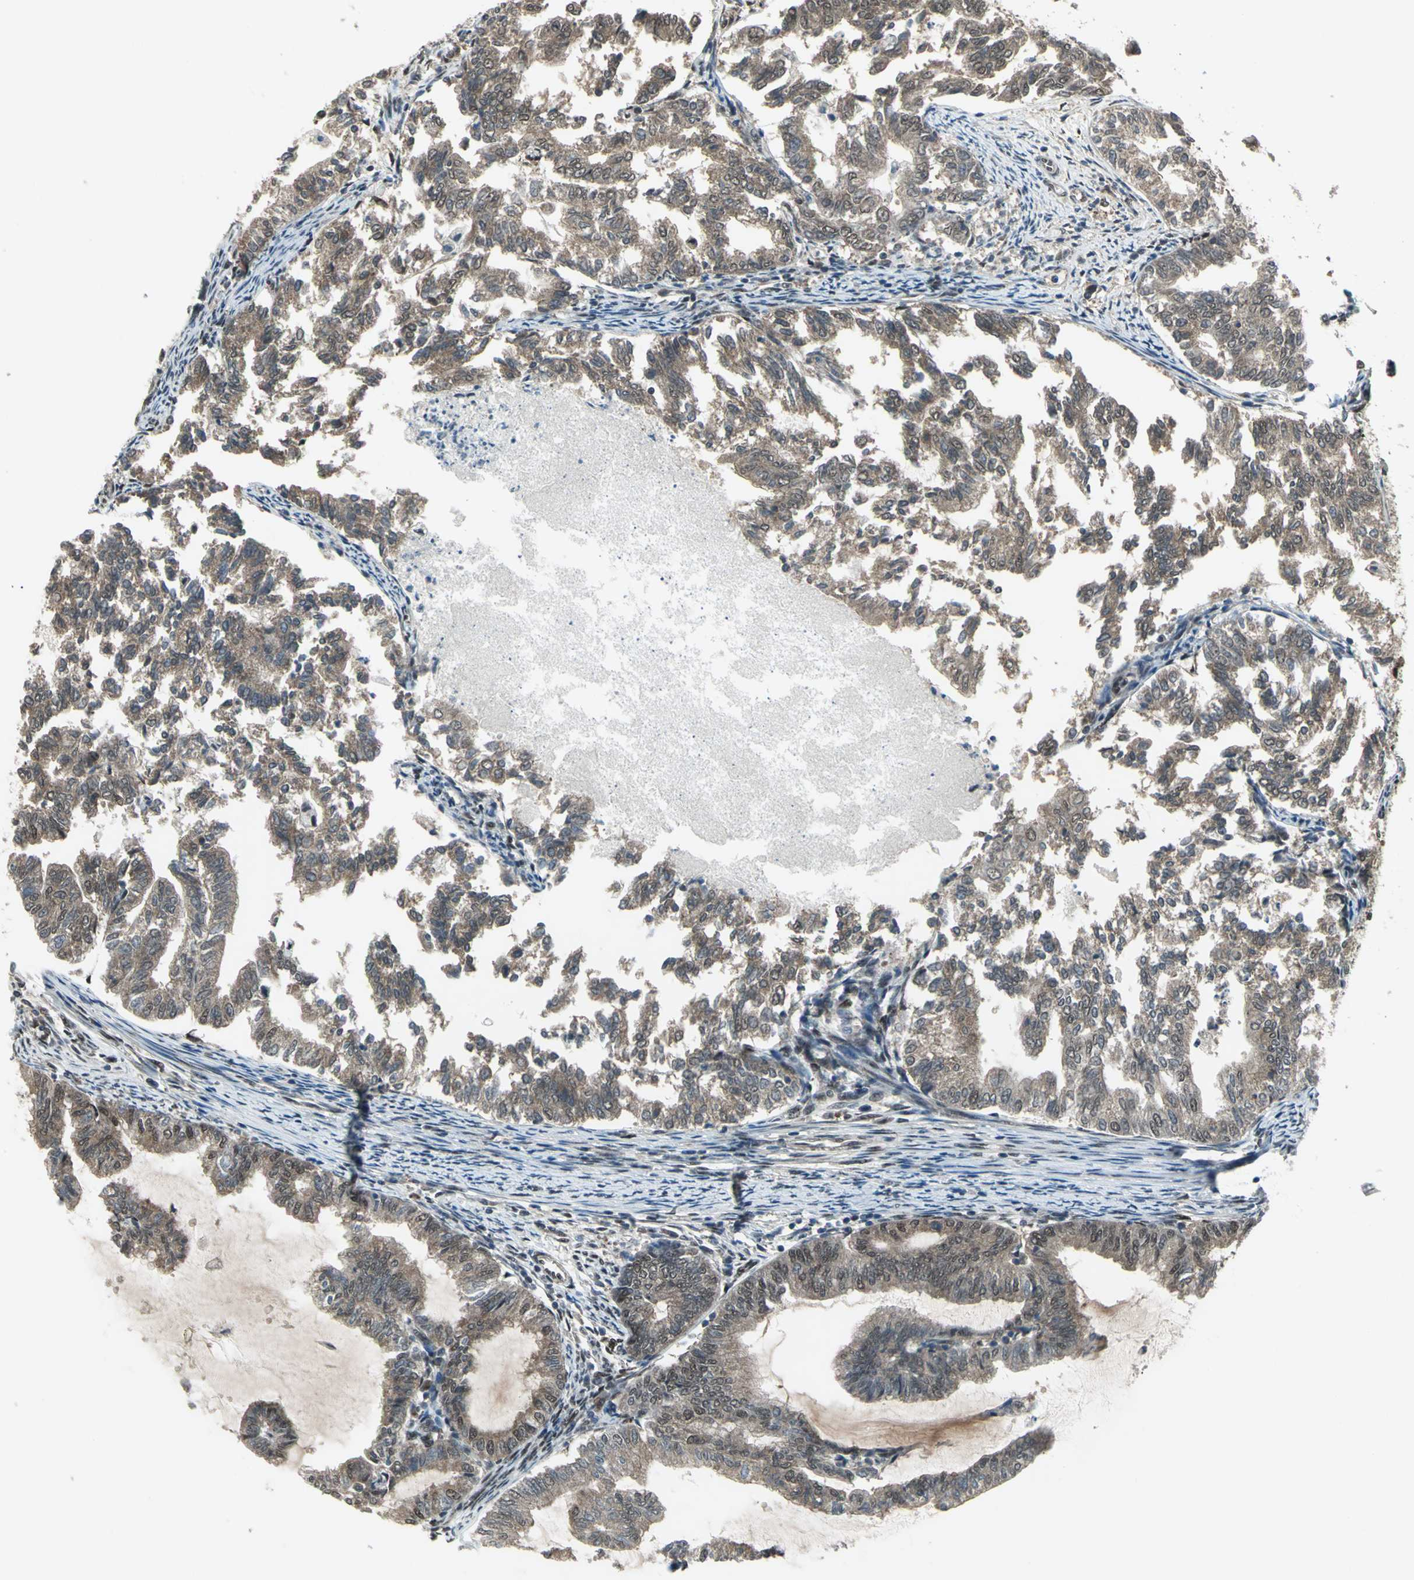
{"staining": {"intensity": "weak", "quantity": ">75%", "location": "cytoplasmic/membranous,nuclear"}, "tissue": "endometrial cancer", "cell_type": "Tumor cells", "image_type": "cancer", "snomed": [{"axis": "morphology", "description": "Adenocarcinoma, NOS"}, {"axis": "topography", "description": "Endometrium"}], "caption": "Weak cytoplasmic/membranous and nuclear staining is identified in approximately >75% of tumor cells in endometrial adenocarcinoma.", "gene": "COPS5", "patient": {"sex": "female", "age": 79}}